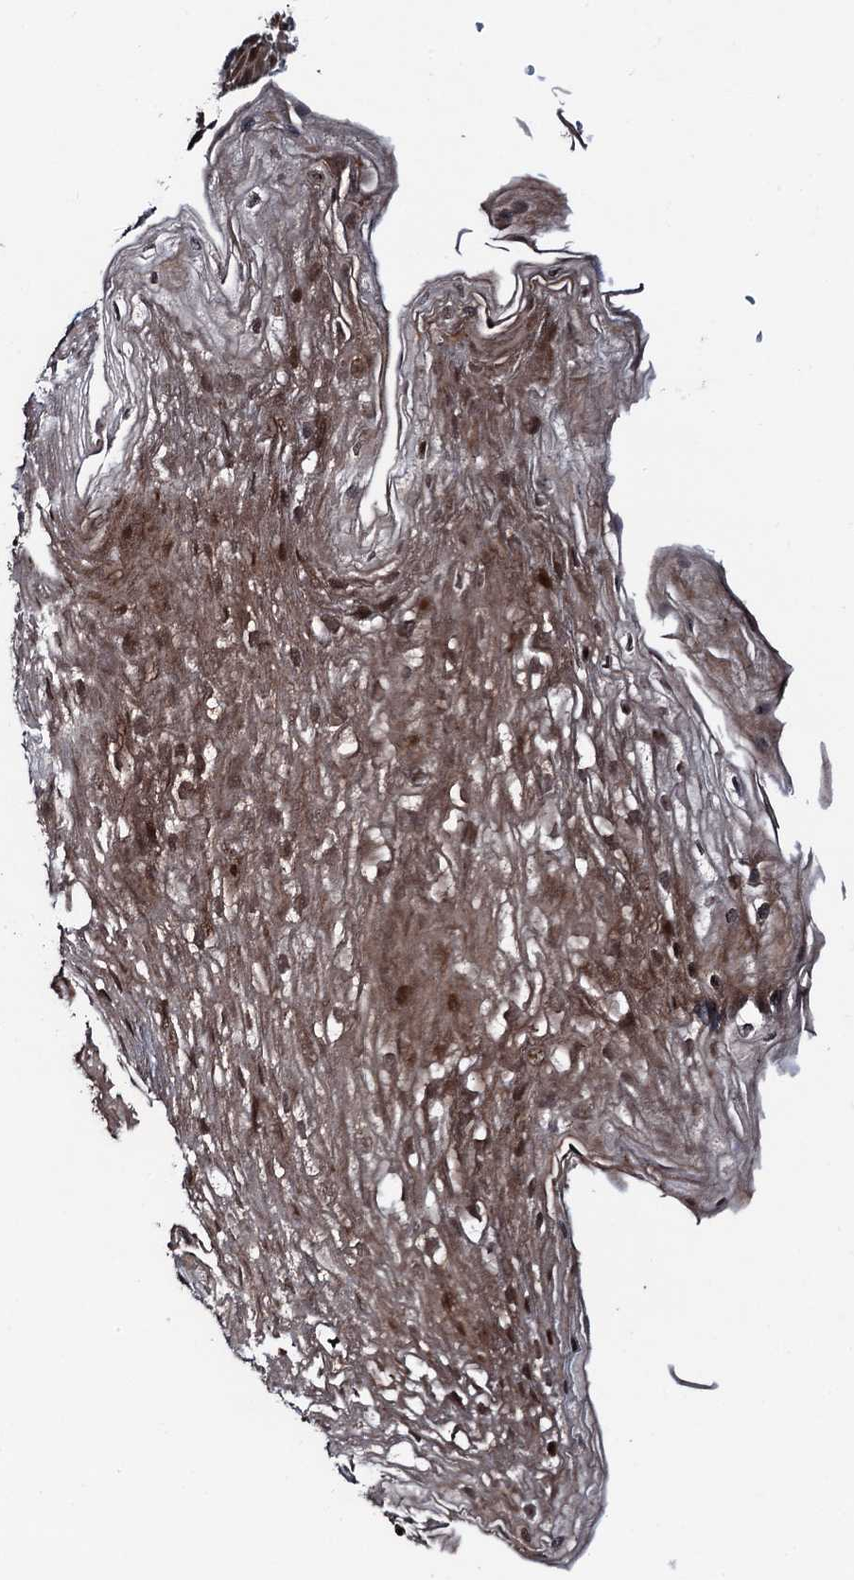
{"staining": {"intensity": "moderate", "quantity": ">75%", "location": "cytoplasmic/membranous,nuclear"}, "tissue": "esophagus", "cell_type": "Squamous epithelial cells", "image_type": "normal", "snomed": [{"axis": "morphology", "description": "Normal tissue, NOS"}, {"axis": "topography", "description": "Esophagus"}], "caption": "Immunohistochemical staining of normal human esophagus demonstrates >75% levels of moderate cytoplasmic/membranous,nuclear protein staining in approximately >75% of squamous epithelial cells. (brown staining indicates protein expression, while blue staining denotes nuclei).", "gene": "SNRNP25", "patient": {"sex": "female", "age": 66}}